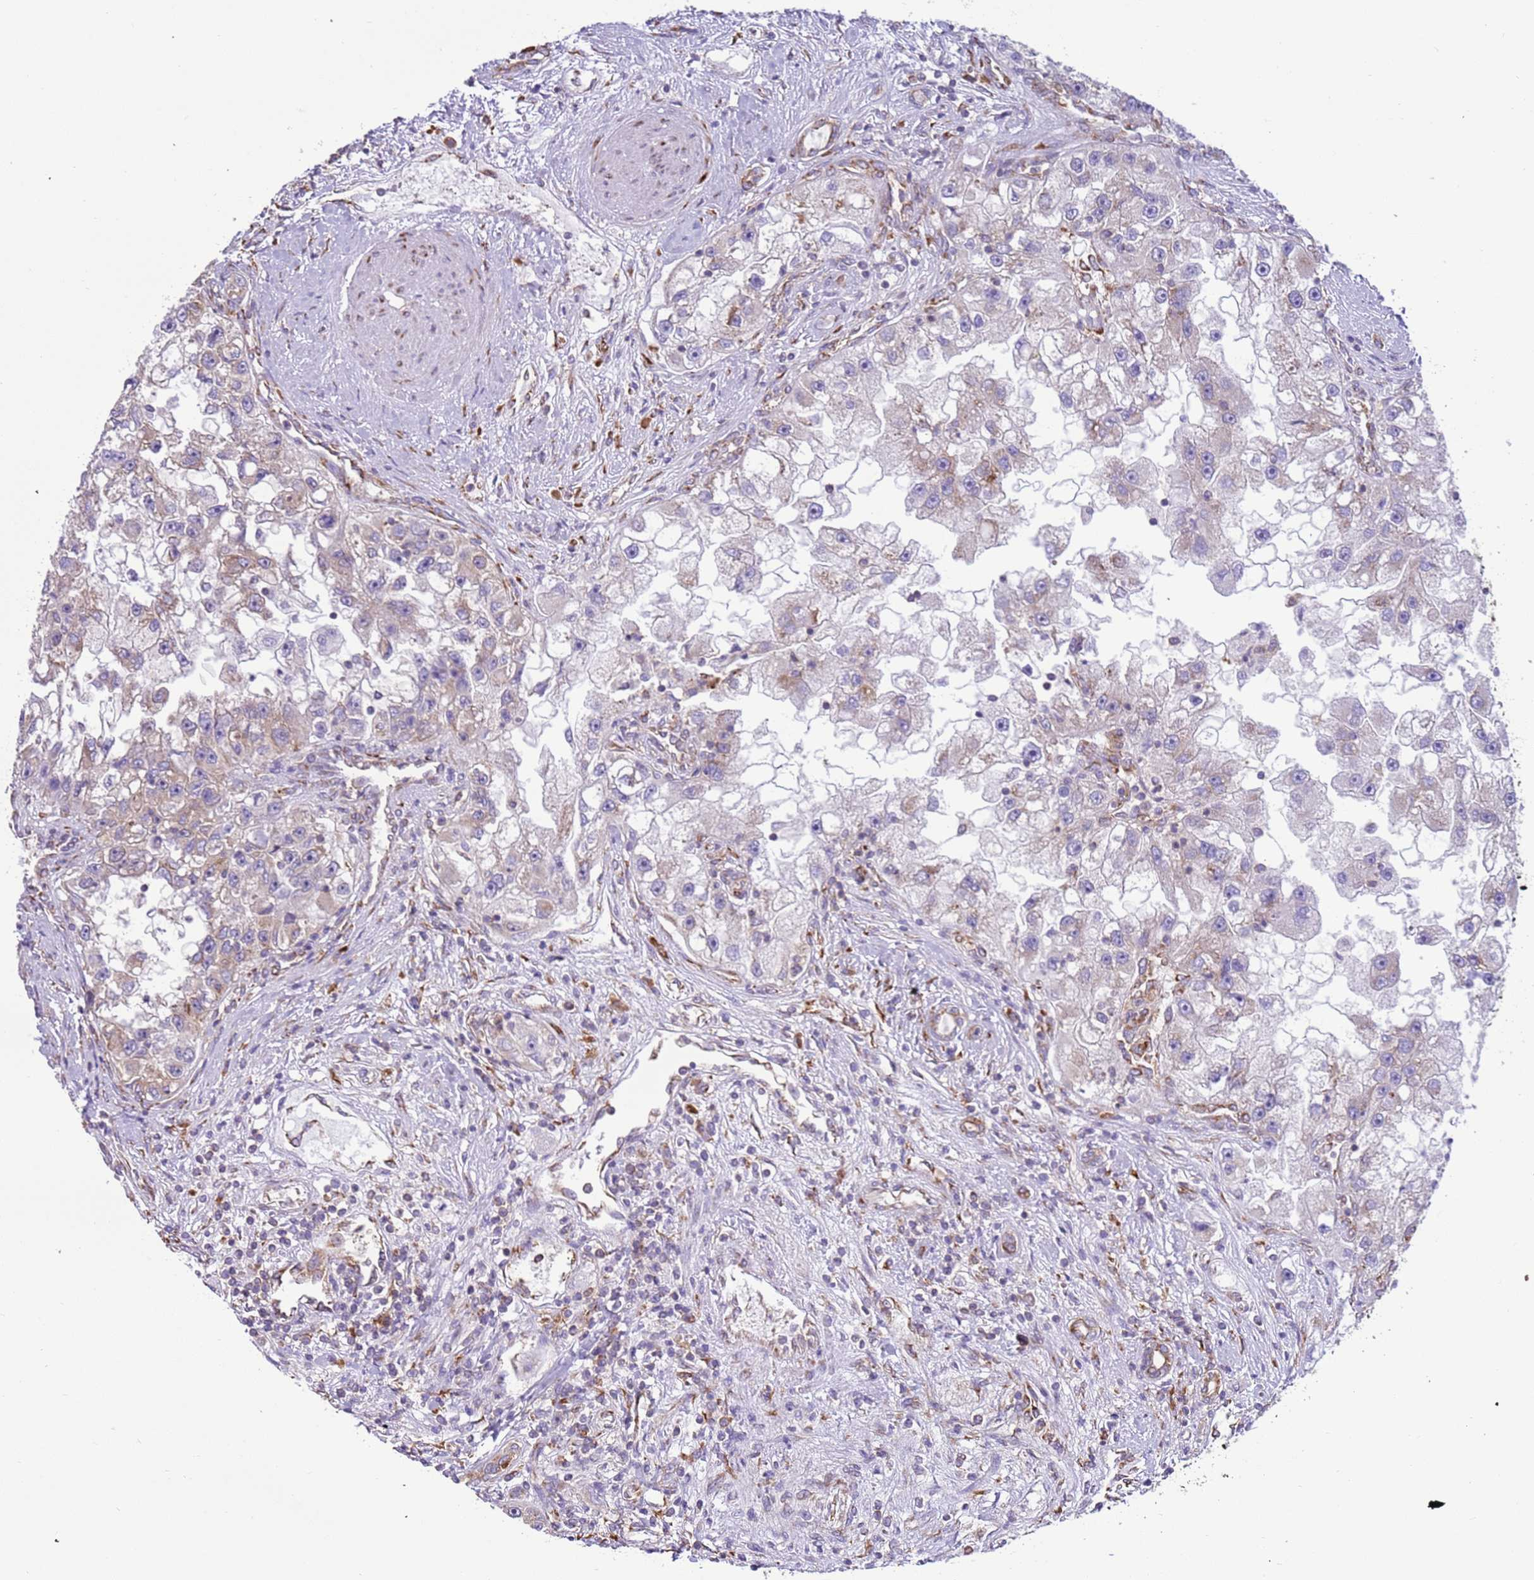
{"staining": {"intensity": "weak", "quantity": "<25%", "location": "cytoplasmic/membranous"}, "tissue": "renal cancer", "cell_type": "Tumor cells", "image_type": "cancer", "snomed": [{"axis": "morphology", "description": "Adenocarcinoma, NOS"}, {"axis": "topography", "description": "Kidney"}], "caption": "Image shows no protein positivity in tumor cells of renal cancer tissue.", "gene": "VARS1", "patient": {"sex": "male", "age": 63}}